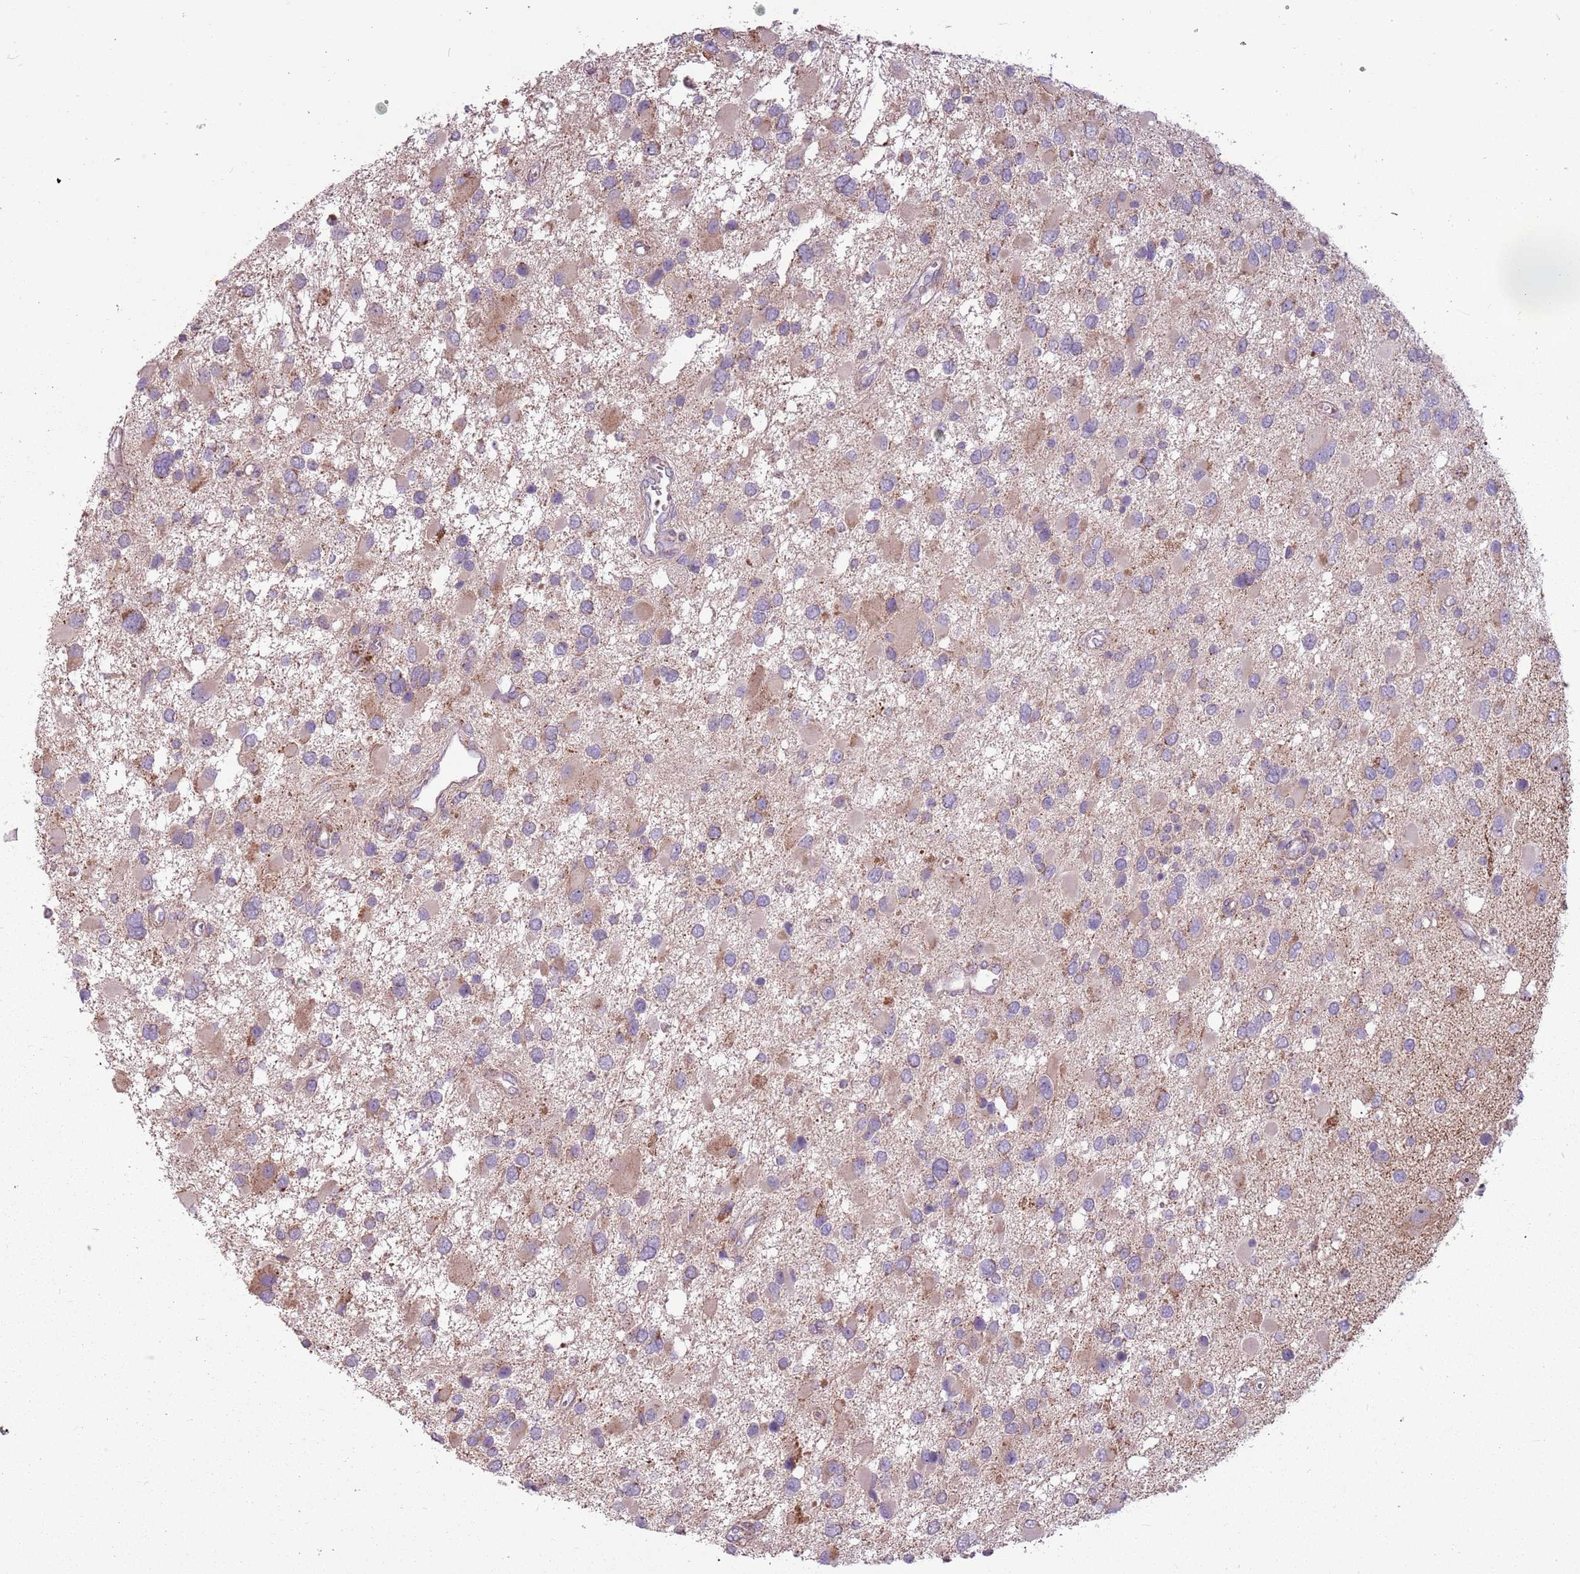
{"staining": {"intensity": "weak", "quantity": "<25%", "location": "cytoplasmic/membranous"}, "tissue": "glioma", "cell_type": "Tumor cells", "image_type": "cancer", "snomed": [{"axis": "morphology", "description": "Glioma, malignant, High grade"}, {"axis": "topography", "description": "Brain"}], "caption": "The photomicrograph reveals no significant staining in tumor cells of high-grade glioma (malignant).", "gene": "ZNF530", "patient": {"sex": "male", "age": 53}}